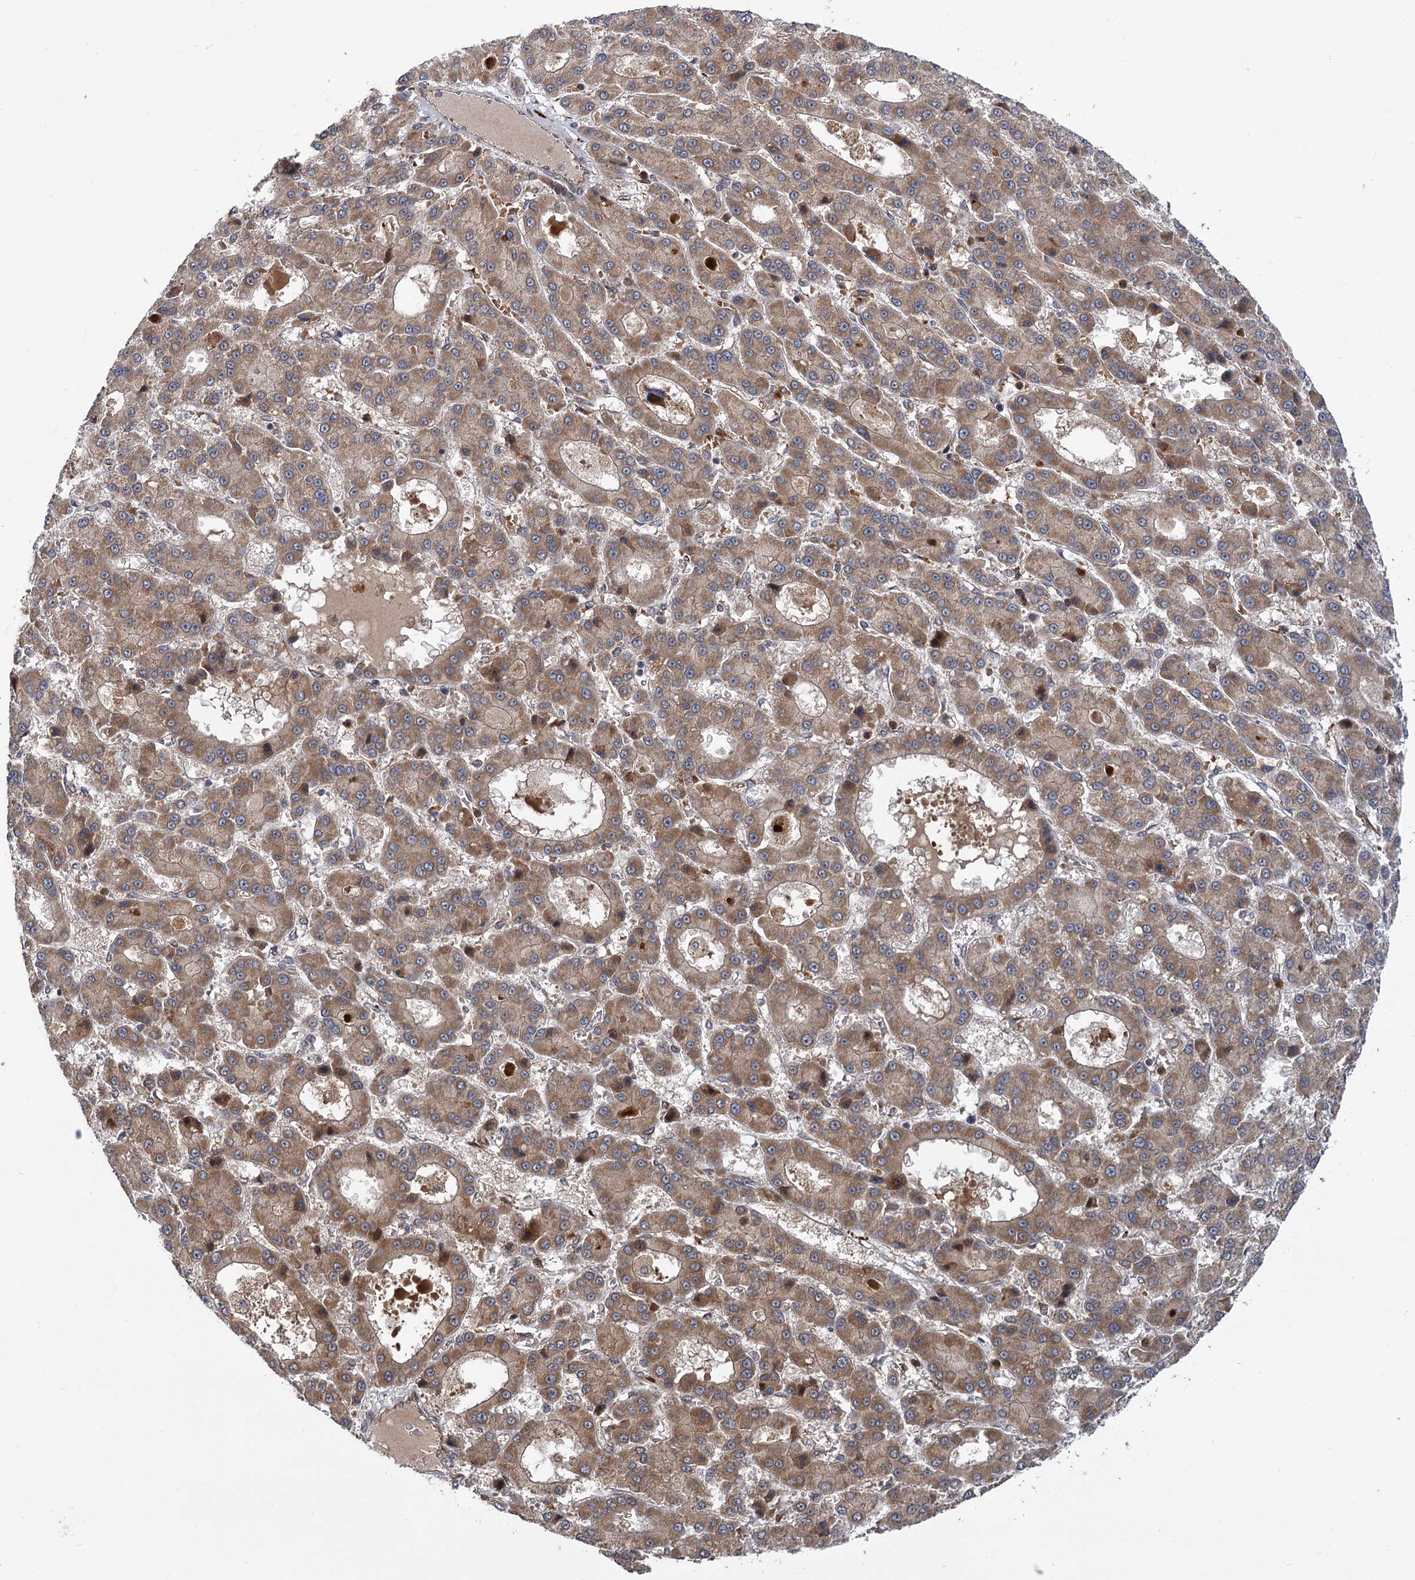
{"staining": {"intensity": "moderate", "quantity": ">75%", "location": "cytoplasmic/membranous"}, "tissue": "liver cancer", "cell_type": "Tumor cells", "image_type": "cancer", "snomed": [{"axis": "morphology", "description": "Carcinoma, Hepatocellular, NOS"}, {"axis": "topography", "description": "Liver"}], "caption": "Moderate cytoplasmic/membranous positivity for a protein is appreciated in about >75% of tumor cells of liver cancer using immunohistochemistry.", "gene": "APBA2", "patient": {"sex": "male", "age": 70}}